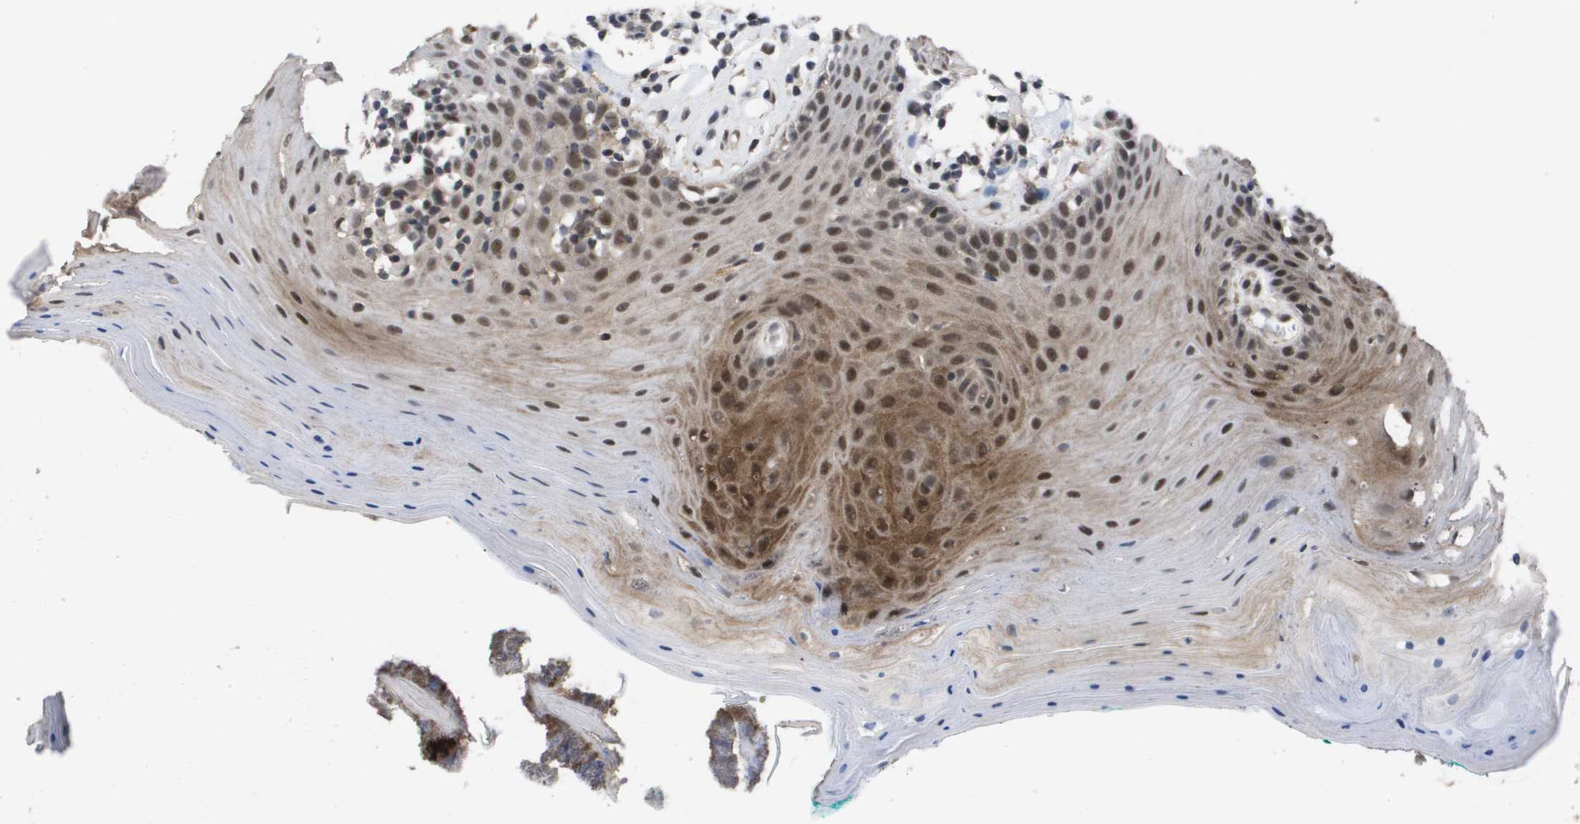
{"staining": {"intensity": "moderate", "quantity": "<25%", "location": "cytoplasmic/membranous,nuclear"}, "tissue": "oral mucosa", "cell_type": "Squamous epithelial cells", "image_type": "normal", "snomed": [{"axis": "morphology", "description": "Normal tissue, NOS"}, {"axis": "topography", "description": "Skeletal muscle"}, {"axis": "topography", "description": "Oral tissue"}], "caption": "Immunohistochemical staining of unremarkable human oral mucosa displays low levels of moderate cytoplasmic/membranous,nuclear positivity in approximately <25% of squamous epithelial cells.", "gene": "AMBRA1", "patient": {"sex": "male", "age": 58}}